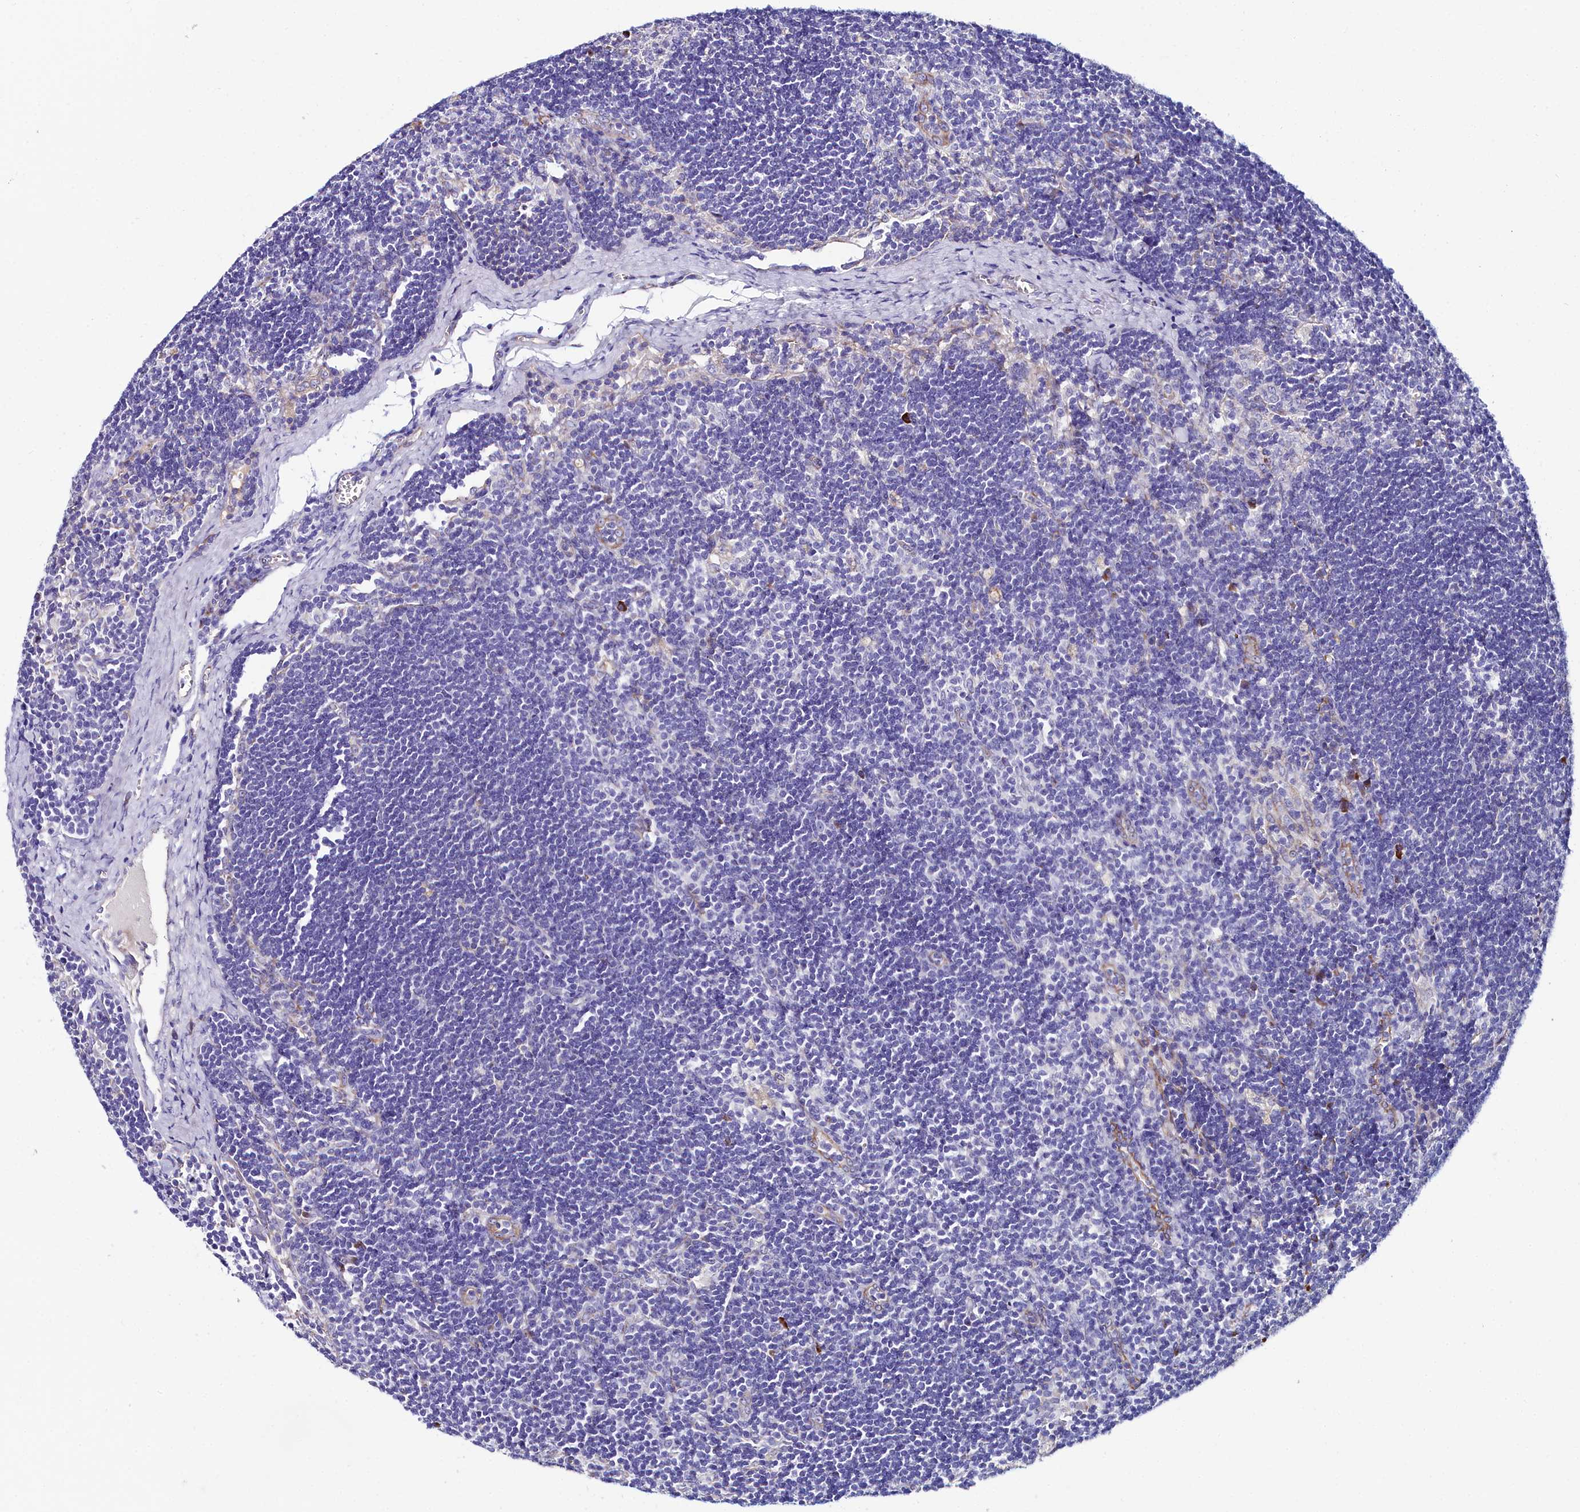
{"staining": {"intensity": "negative", "quantity": "none", "location": "none"}, "tissue": "lymph node", "cell_type": "Germinal center cells", "image_type": "normal", "snomed": [{"axis": "morphology", "description": "Normal tissue, NOS"}, {"axis": "topography", "description": "Lymph node"}], "caption": "The micrograph reveals no staining of germinal center cells in normal lymph node. Brightfield microscopy of immunohistochemistry stained with DAB (3,3'-diaminobenzidine) (brown) and hematoxylin (blue), captured at high magnification.", "gene": "SLC49A3", "patient": {"sex": "male", "age": 24}}